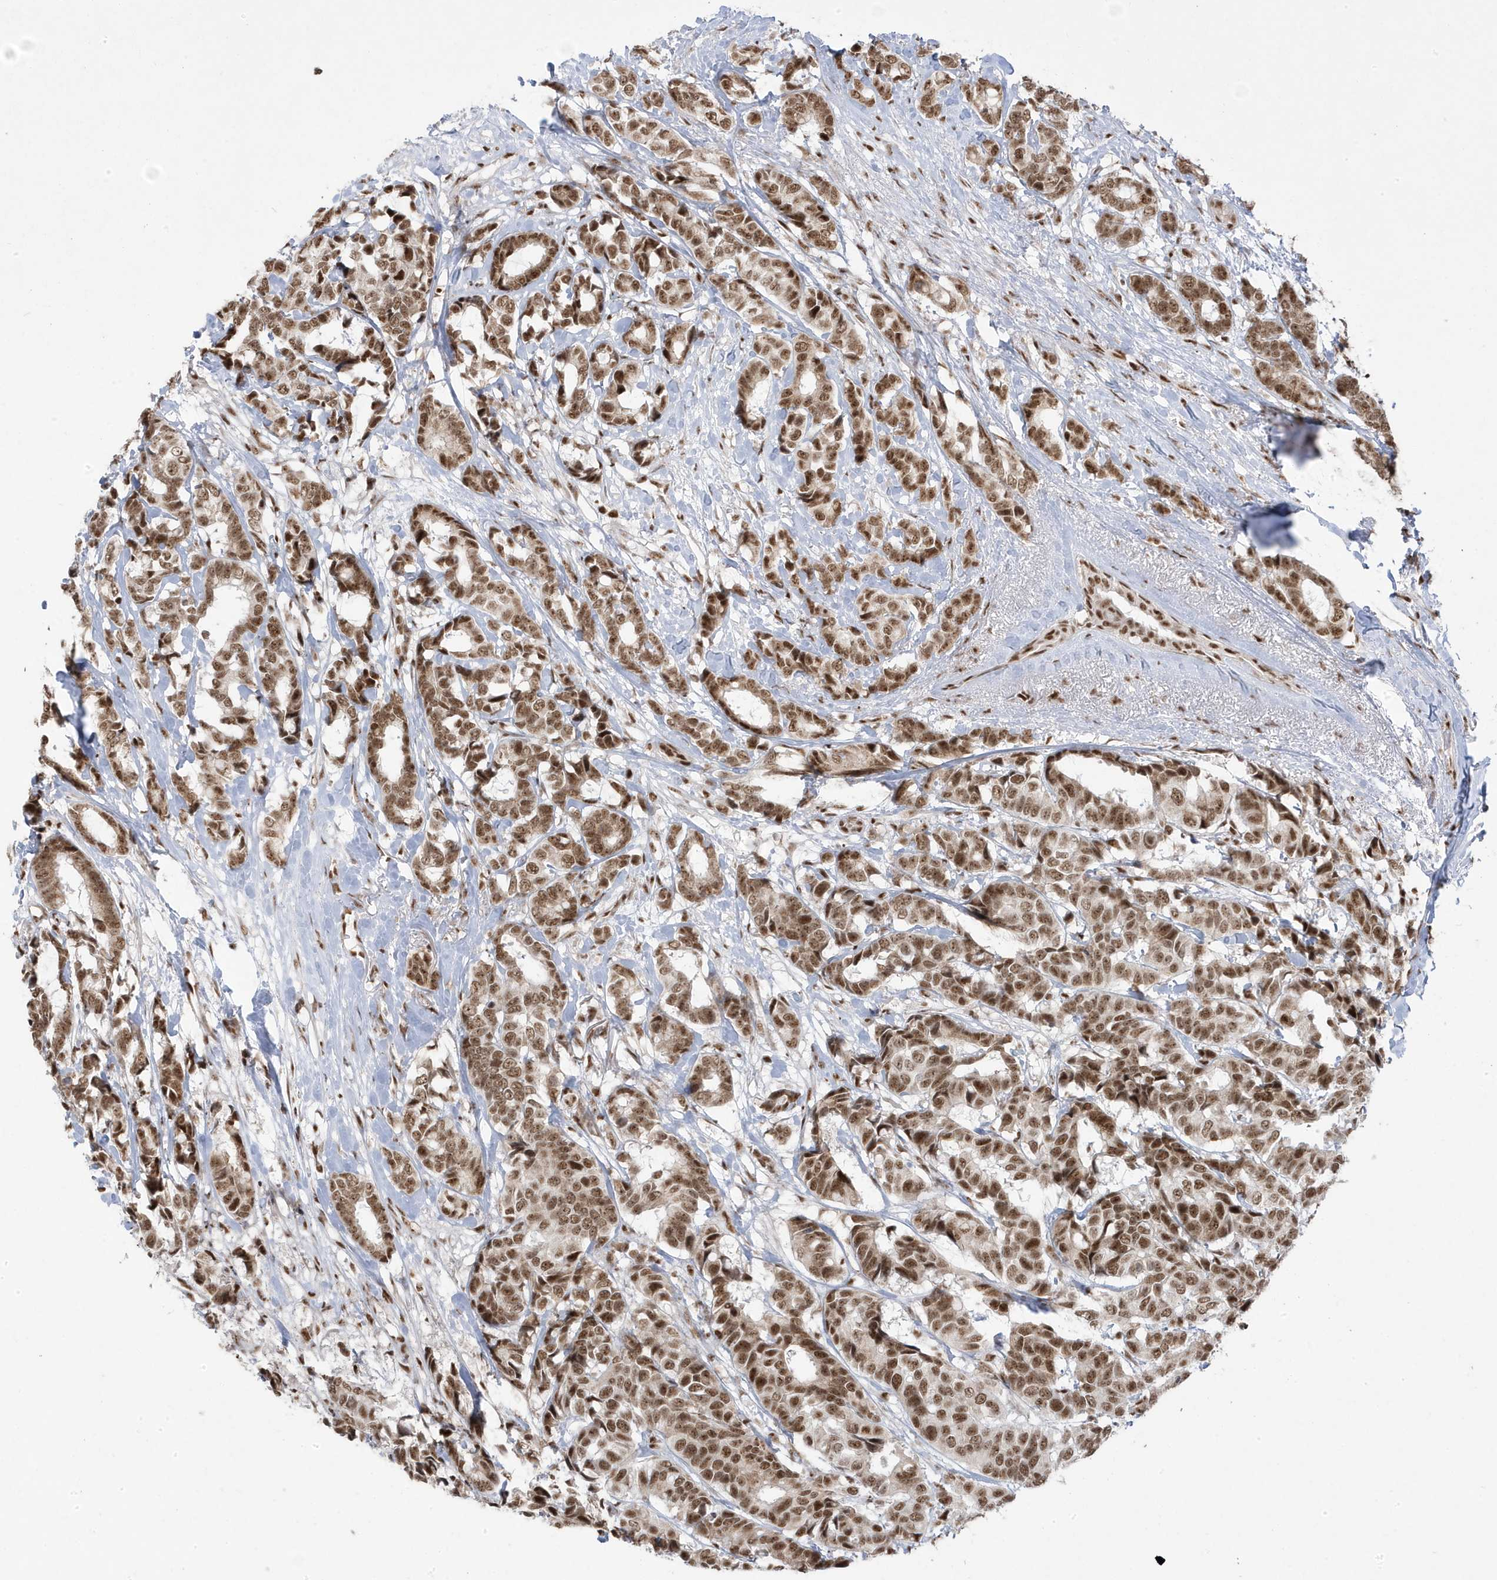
{"staining": {"intensity": "moderate", "quantity": ">75%", "location": "nuclear"}, "tissue": "breast cancer", "cell_type": "Tumor cells", "image_type": "cancer", "snomed": [{"axis": "morphology", "description": "Duct carcinoma"}, {"axis": "topography", "description": "Breast"}], "caption": "The image reveals a brown stain indicating the presence of a protein in the nuclear of tumor cells in infiltrating ductal carcinoma (breast). Nuclei are stained in blue.", "gene": "MTREX", "patient": {"sex": "female", "age": 87}}